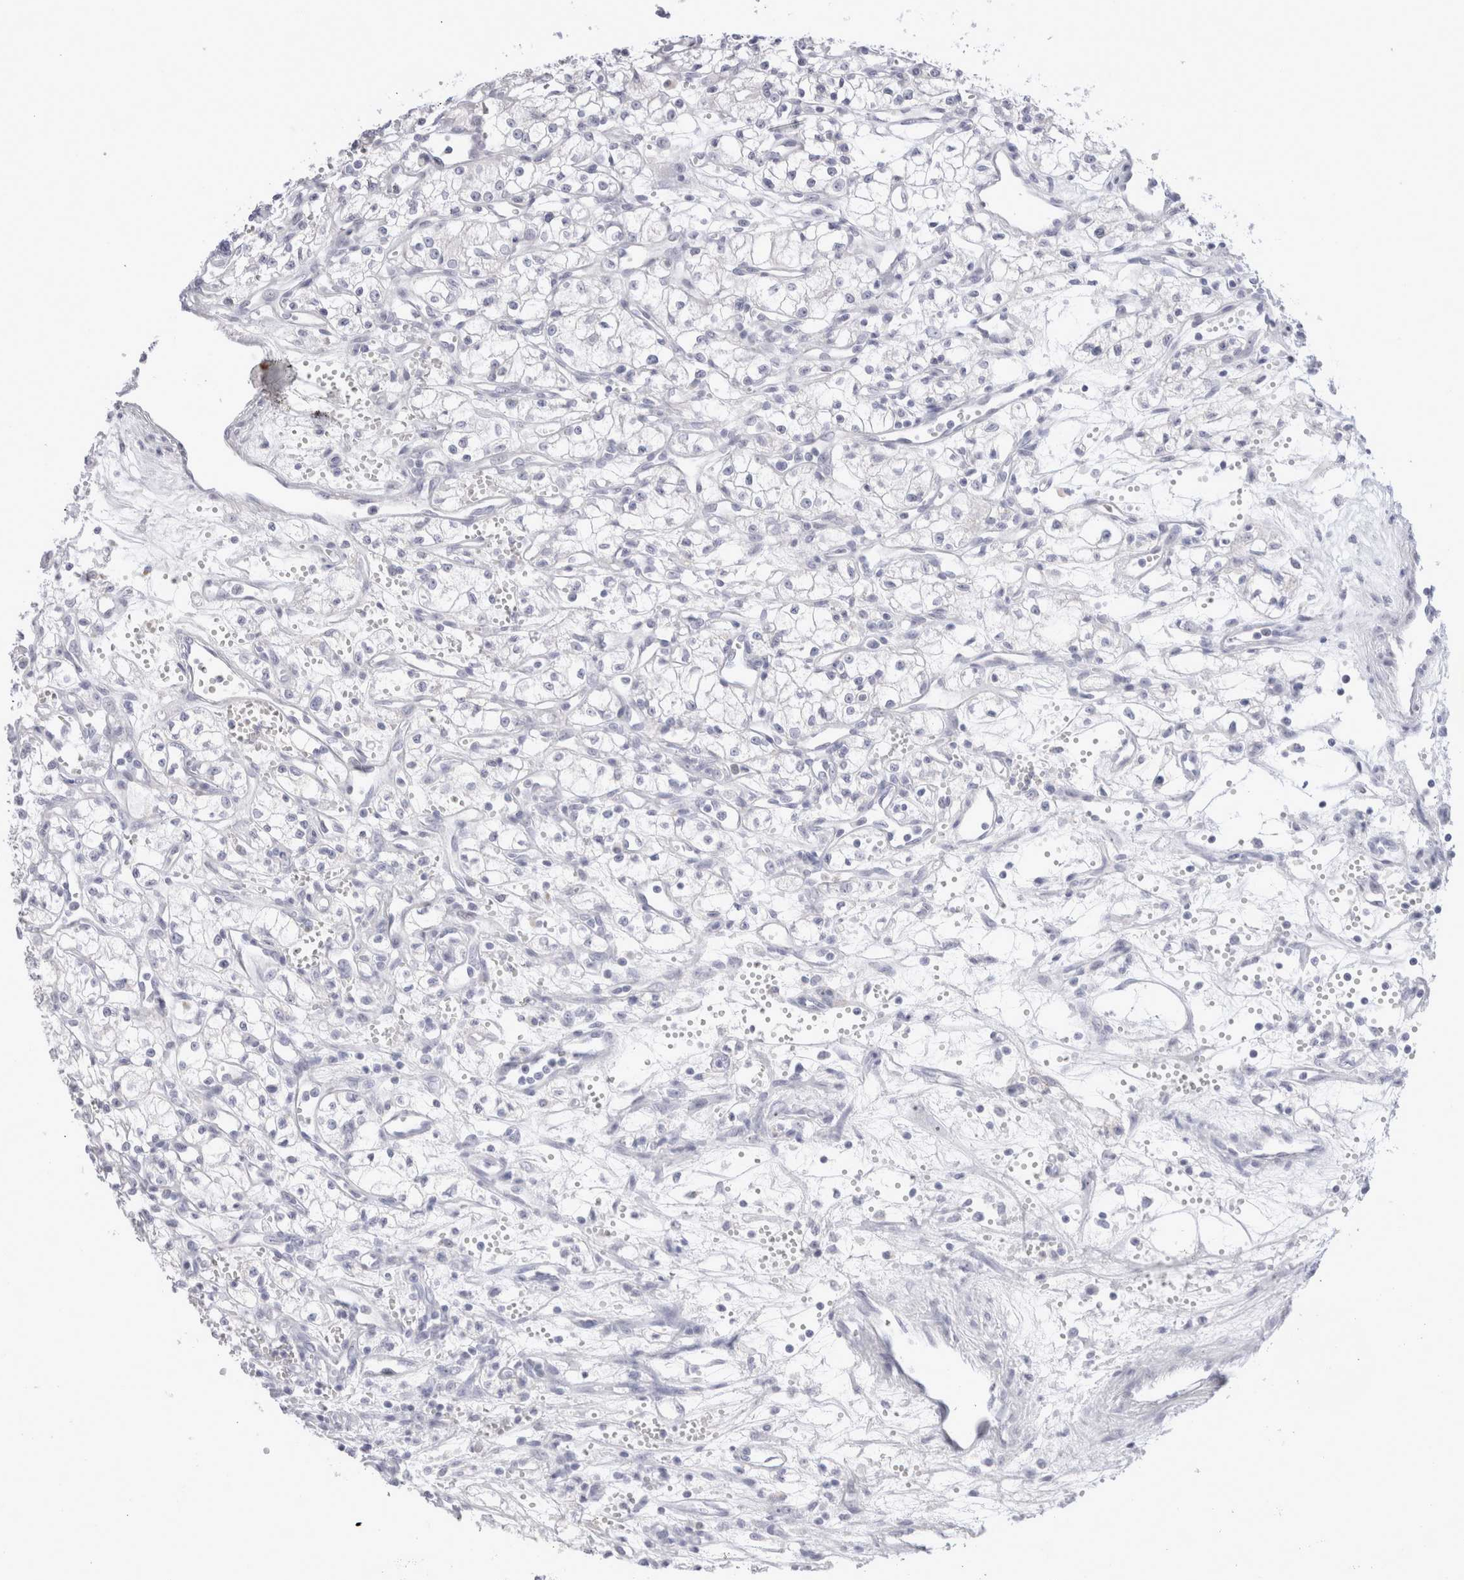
{"staining": {"intensity": "negative", "quantity": "none", "location": "none"}, "tissue": "renal cancer", "cell_type": "Tumor cells", "image_type": "cancer", "snomed": [{"axis": "morphology", "description": "Adenocarcinoma, NOS"}, {"axis": "topography", "description": "Kidney"}], "caption": "This photomicrograph is of adenocarcinoma (renal) stained with immunohistochemistry to label a protein in brown with the nuclei are counter-stained blue. There is no staining in tumor cells.", "gene": "MUC15", "patient": {"sex": "male", "age": 59}}